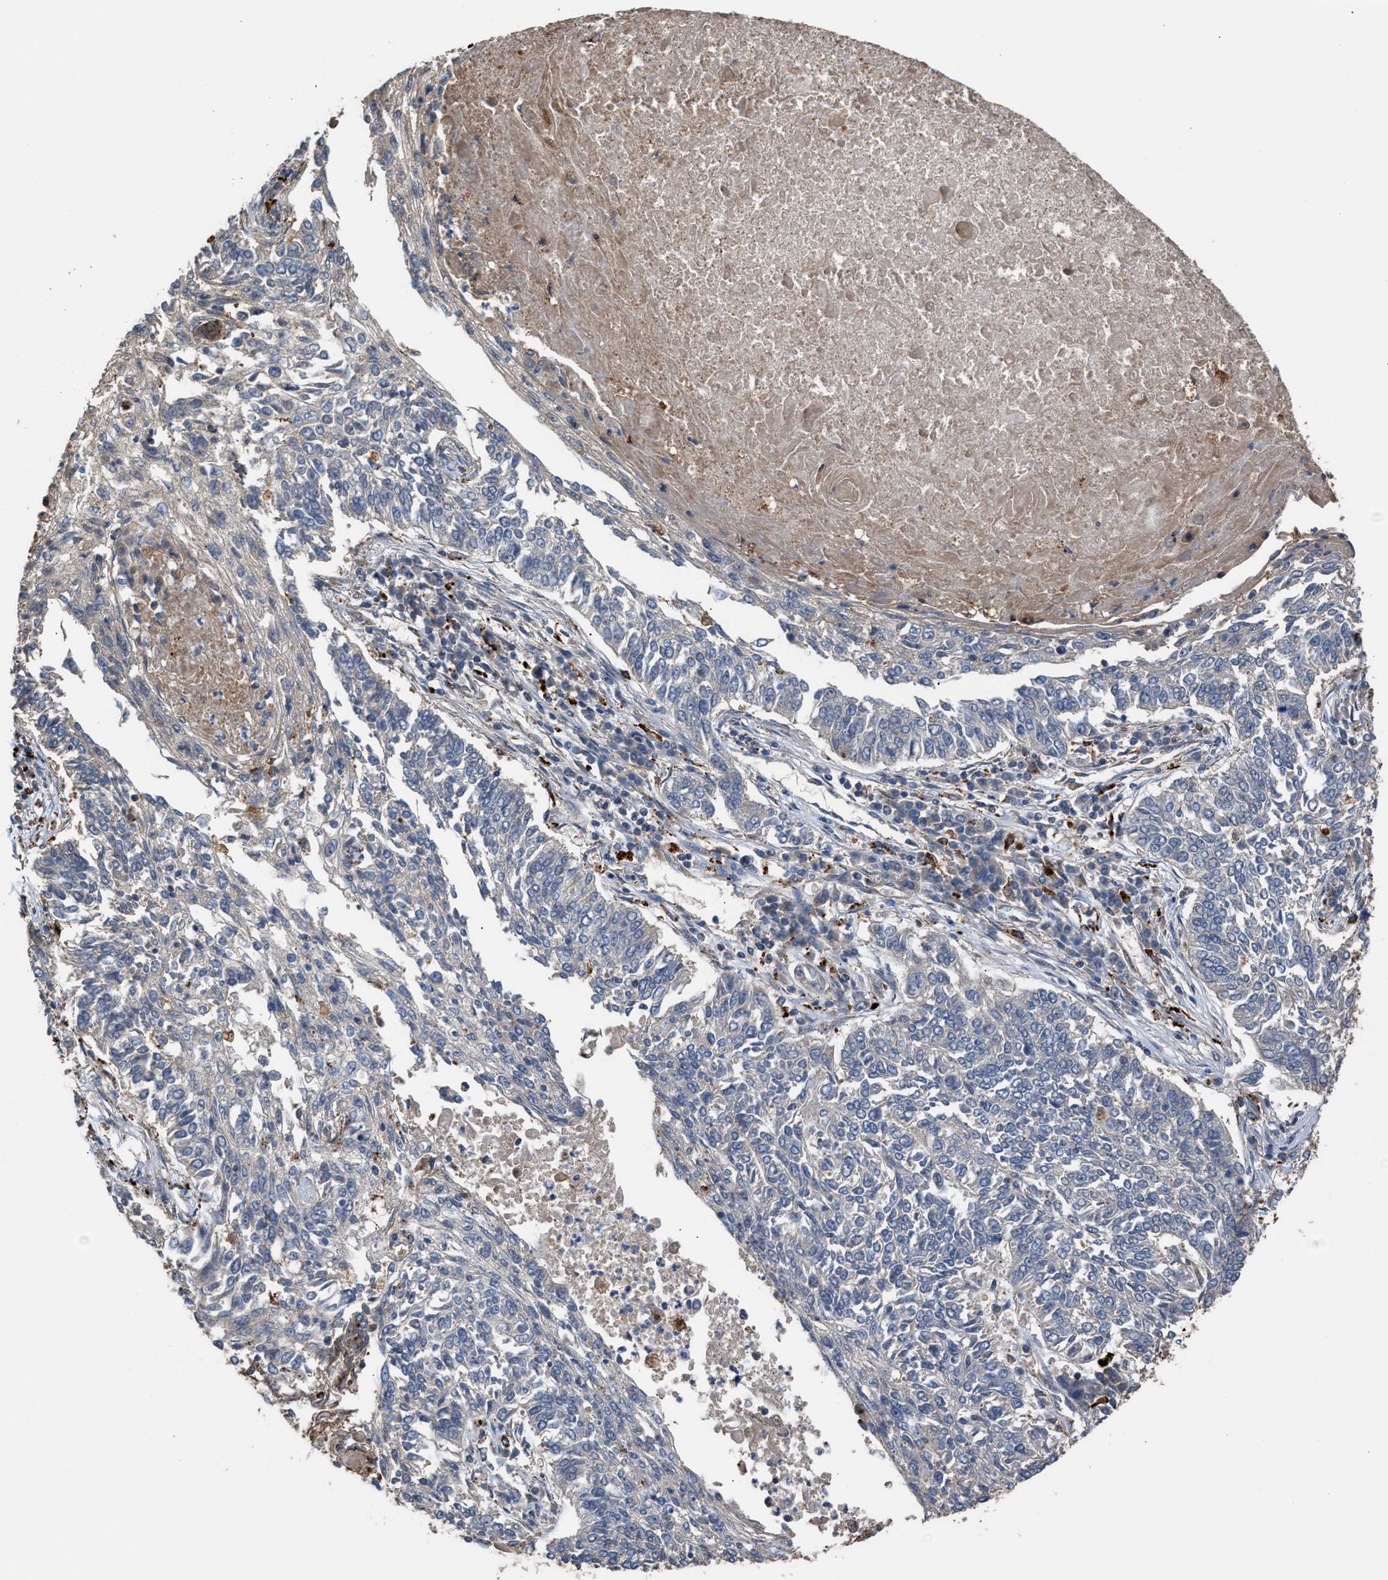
{"staining": {"intensity": "negative", "quantity": "none", "location": "none"}, "tissue": "lung cancer", "cell_type": "Tumor cells", "image_type": "cancer", "snomed": [{"axis": "morphology", "description": "Normal tissue, NOS"}, {"axis": "morphology", "description": "Squamous cell carcinoma, NOS"}, {"axis": "topography", "description": "Cartilage tissue"}, {"axis": "topography", "description": "Bronchus"}, {"axis": "topography", "description": "Lung"}], "caption": "This is an IHC image of human lung cancer (squamous cell carcinoma). There is no expression in tumor cells.", "gene": "ELMO3", "patient": {"sex": "female", "age": 49}}